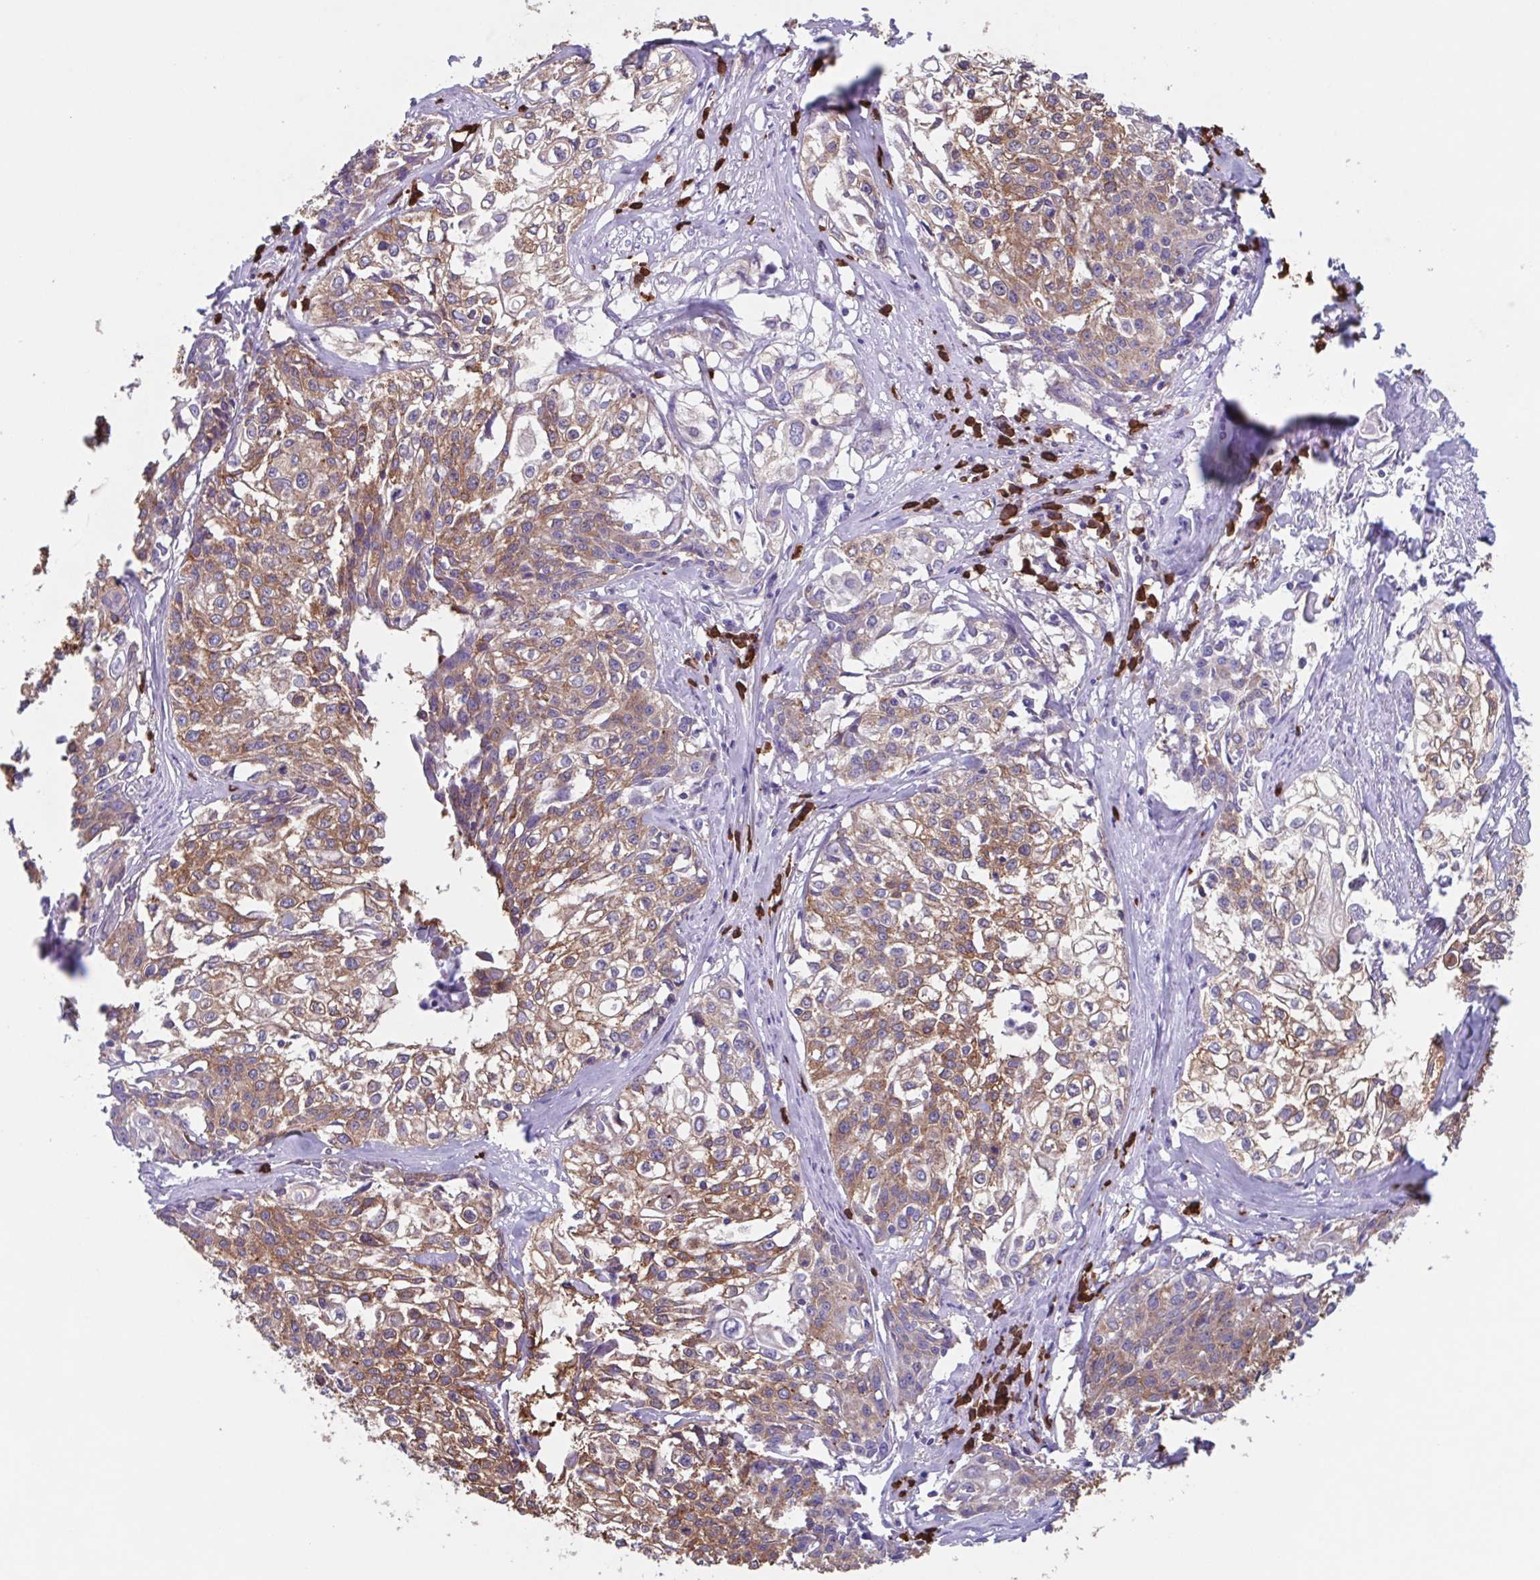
{"staining": {"intensity": "moderate", "quantity": ">75%", "location": "cytoplasmic/membranous"}, "tissue": "cervical cancer", "cell_type": "Tumor cells", "image_type": "cancer", "snomed": [{"axis": "morphology", "description": "Squamous cell carcinoma, NOS"}, {"axis": "topography", "description": "Cervix"}], "caption": "Human cervical squamous cell carcinoma stained for a protein (brown) displays moderate cytoplasmic/membranous positive positivity in approximately >75% of tumor cells.", "gene": "TPD52", "patient": {"sex": "female", "age": 39}}